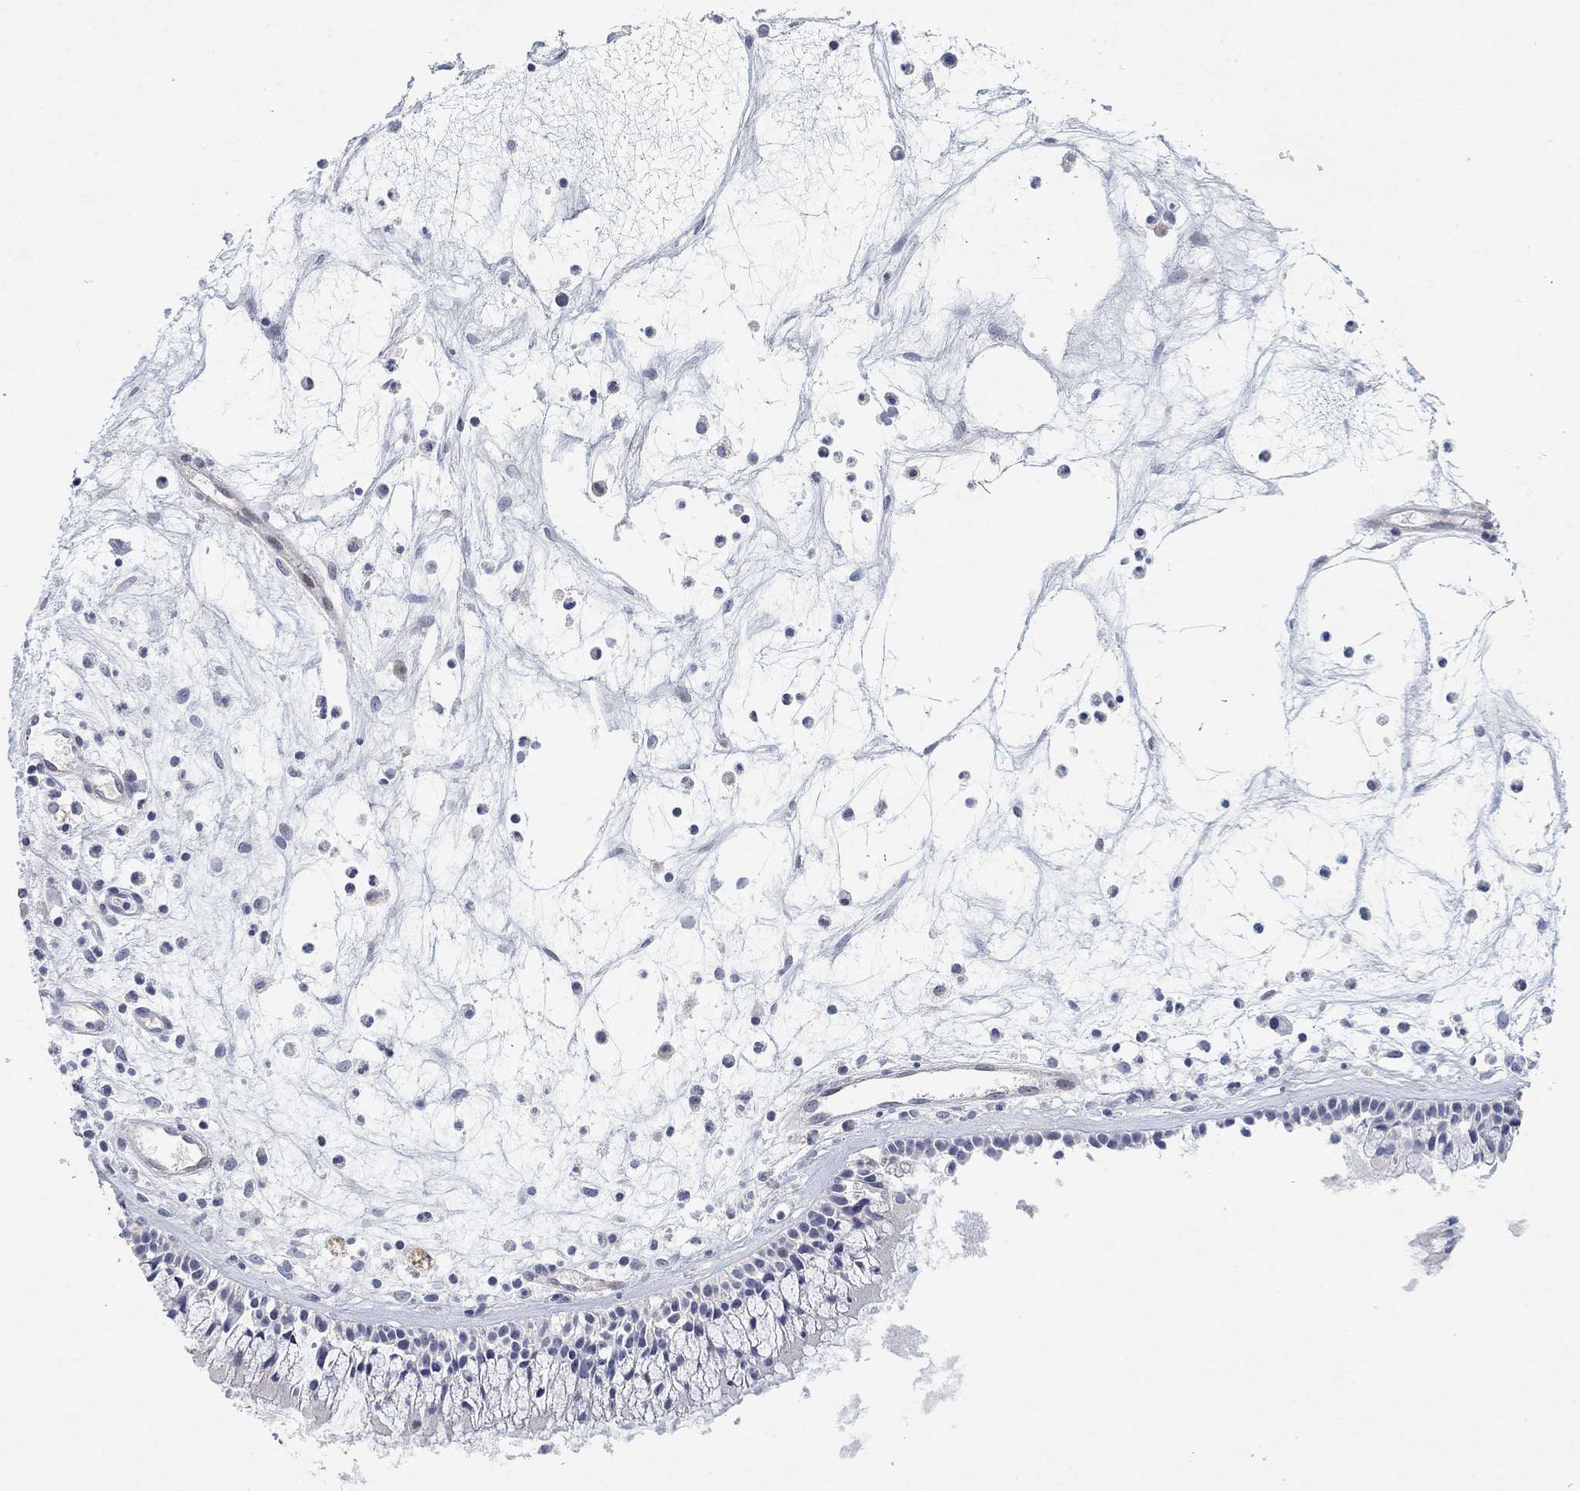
{"staining": {"intensity": "negative", "quantity": "none", "location": "none"}, "tissue": "nasopharynx", "cell_type": "Respiratory epithelial cells", "image_type": "normal", "snomed": [{"axis": "morphology", "description": "Normal tissue, NOS"}, {"axis": "topography", "description": "Nasopharynx"}], "caption": "Human nasopharynx stained for a protein using immunohistochemistry (IHC) exhibits no staining in respiratory epithelial cells.", "gene": "VAT1L", "patient": {"sex": "female", "age": 47}}